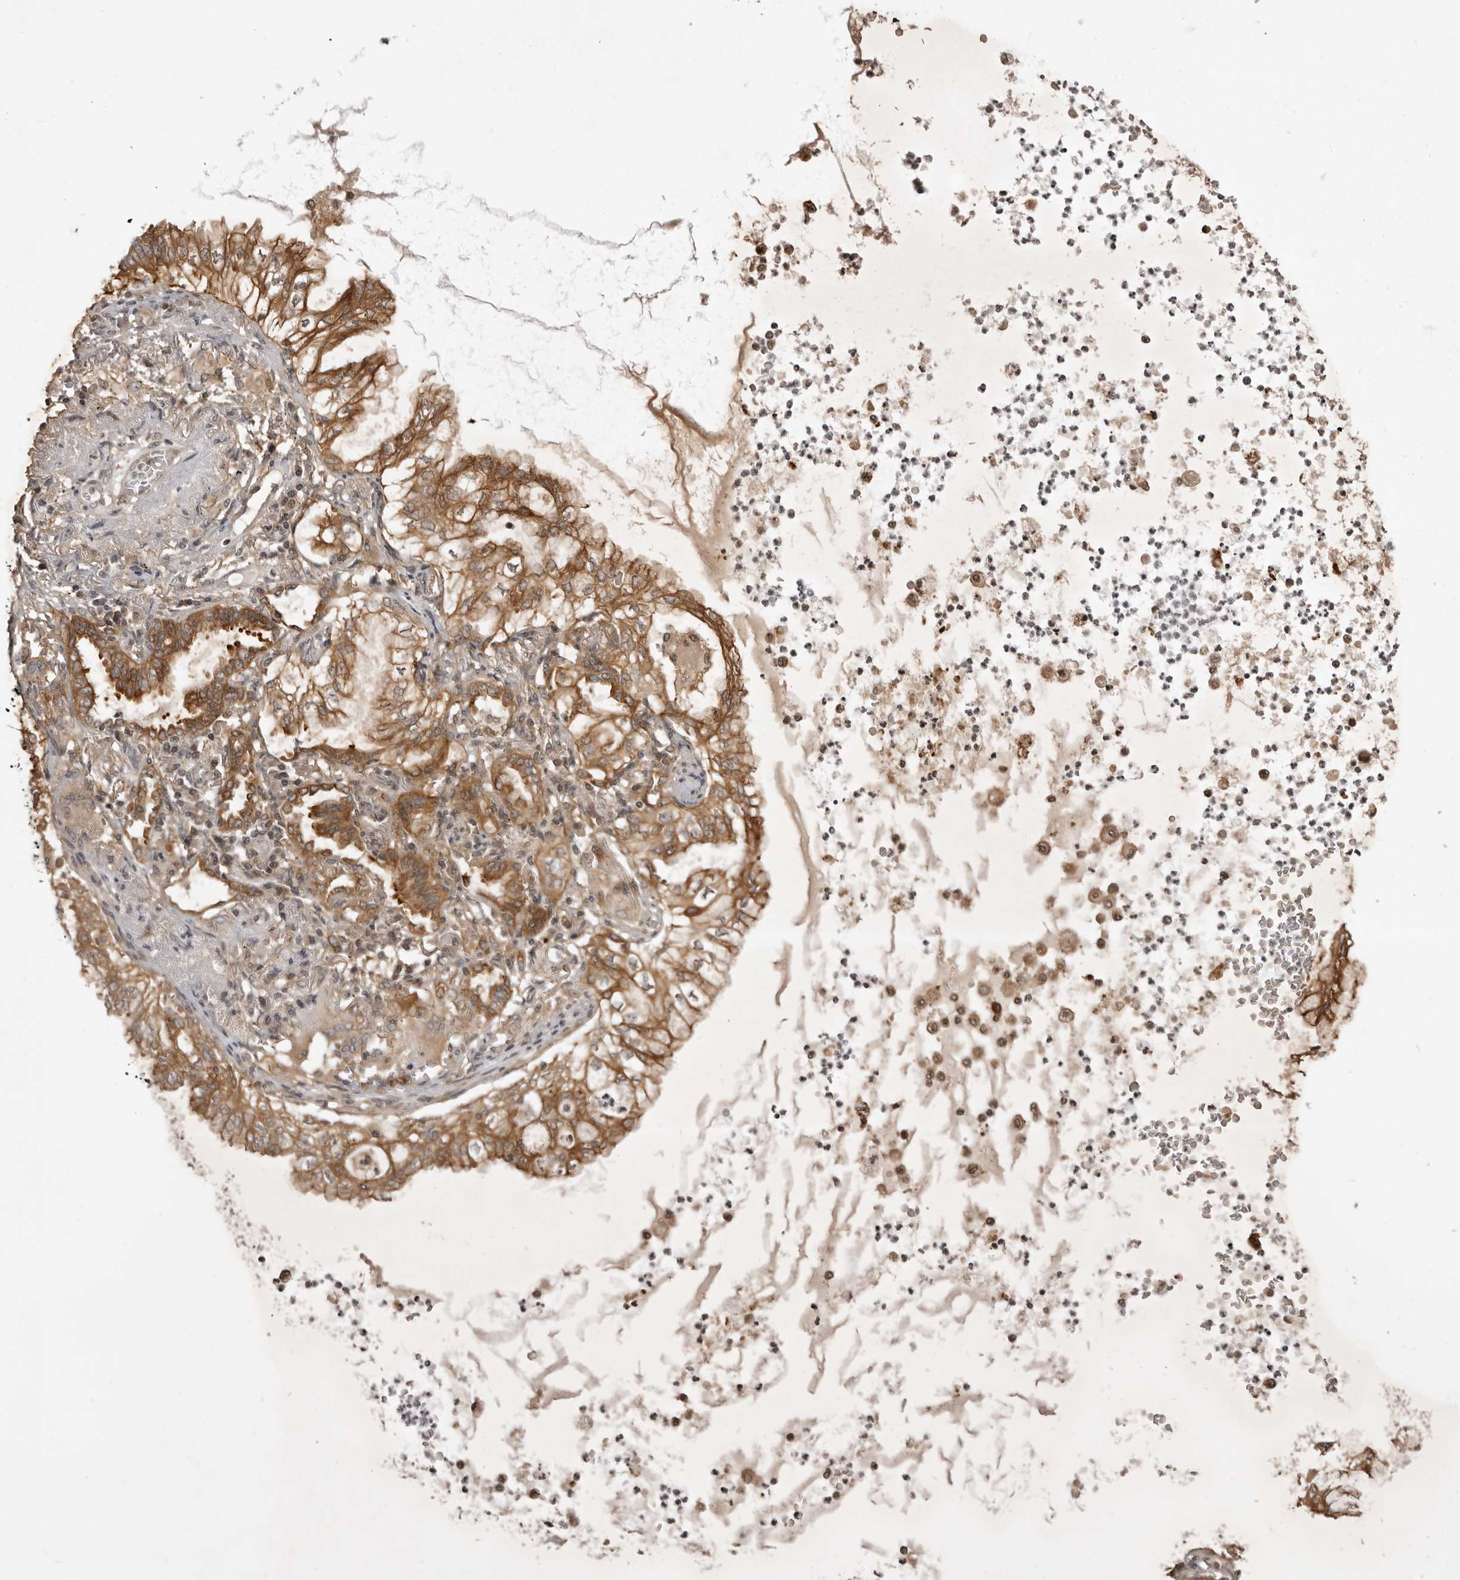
{"staining": {"intensity": "moderate", "quantity": ">75%", "location": "cytoplasmic/membranous"}, "tissue": "lung cancer", "cell_type": "Tumor cells", "image_type": "cancer", "snomed": [{"axis": "morphology", "description": "Adenocarcinoma, NOS"}, {"axis": "topography", "description": "Lung"}], "caption": "Lung cancer (adenocarcinoma) was stained to show a protein in brown. There is medium levels of moderate cytoplasmic/membranous positivity in about >75% of tumor cells. (DAB (3,3'-diaminobenzidine) = brown stain, brightfield microscopy at high magnification).", "gene": "USP43", "patient": {"sex": "female", "age": 70}}